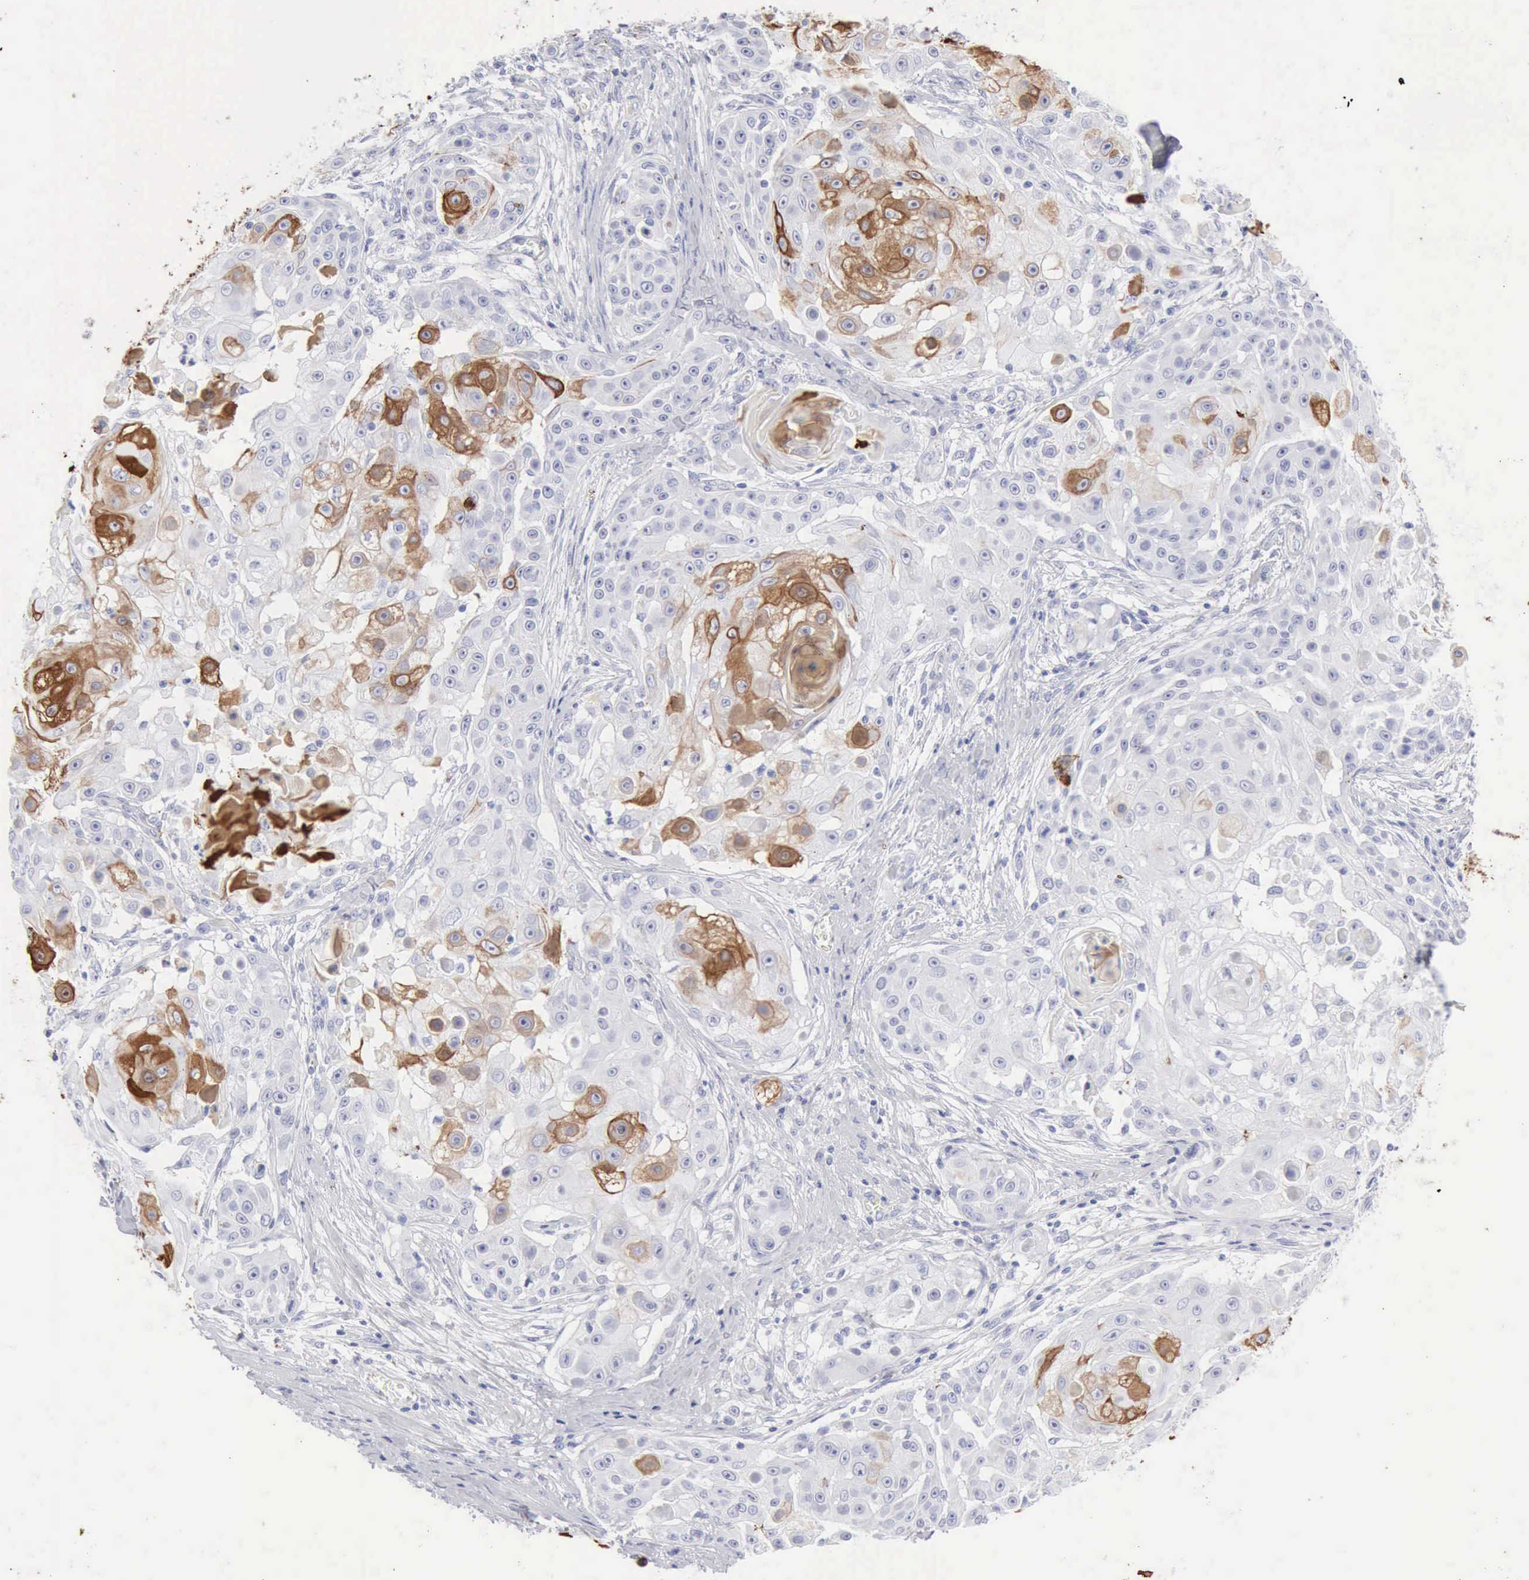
{"staining": {"intensity": "moderate", "quantity": "25%-75%", "location": "cytoplasmic/membranous"}, "tissue": "skin cancer", "cell_type": "Tumor cells", "image_type": "cancer", "snomed": [{"axis": "morphology", "description": "Squamous cell carcinoma, NOS"}, {"axis": "topography", "description": "Skin"}], "caption": "Protein expression analysis of skin cancer (squamous cell carcinoma) demonstrates moderate cytoplasmic/membranous expression in approximately 25%-75% of tumor cells.", "gene": "KRT10", "patient": {"sex": "female", "age": 57}}